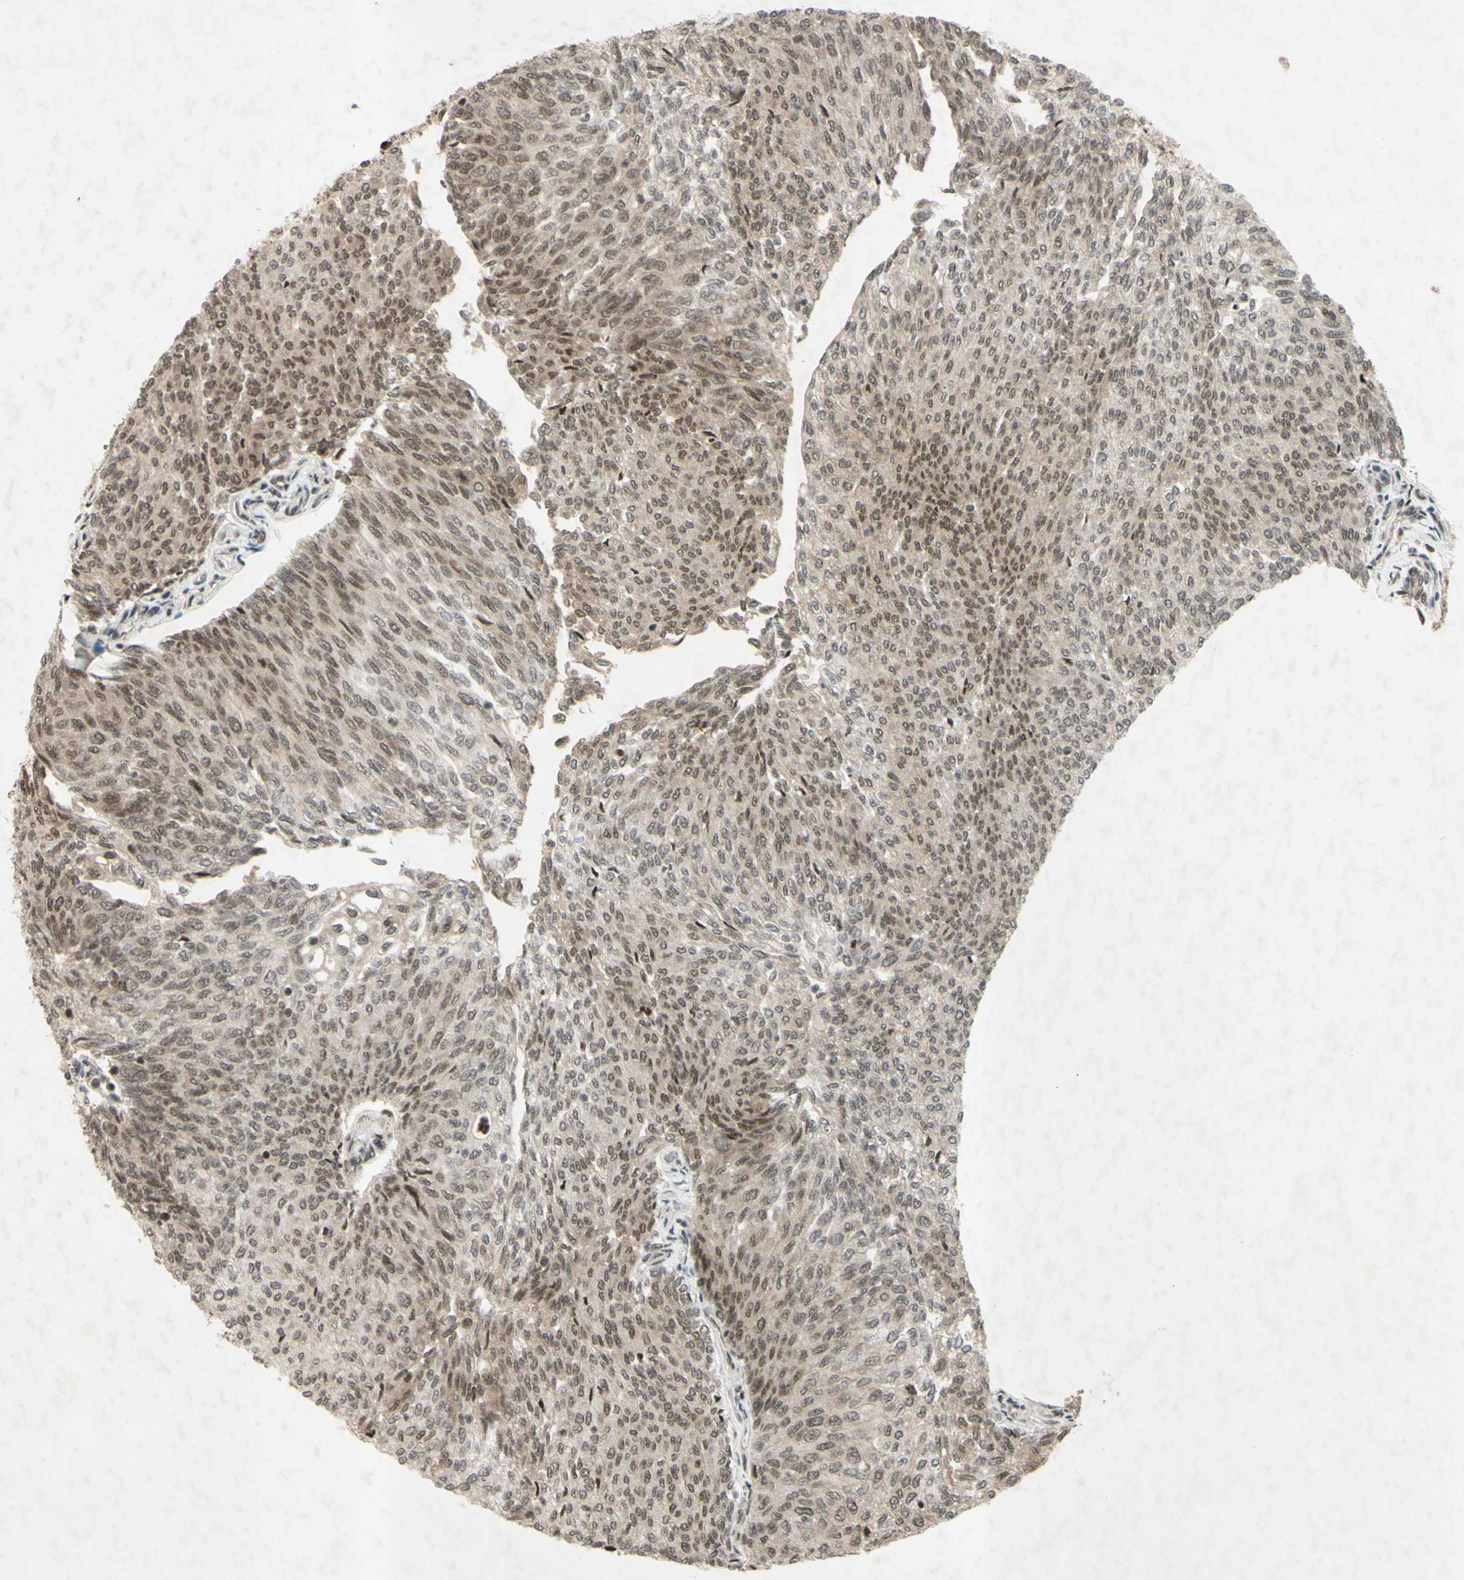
{"staining": {"intensity": "weak", "quantity": "25%-75%", "location": "nuclear"}, "tissue": "urothelial cancer", "cell_type": "Tumor cells", "image_type": "cancer", "snomed": [{"axis": "morphology", "description": "Urothelial carcinoma, Low grade"}, {"axis": "topography", "description": "Urinary bladder"}], "caption": "Urothelial cancer stained for a protein displays weak nuclear positivity in tumor cells.", "gene": "SNW1", "patient": {"sex": "female", "age": 79}}